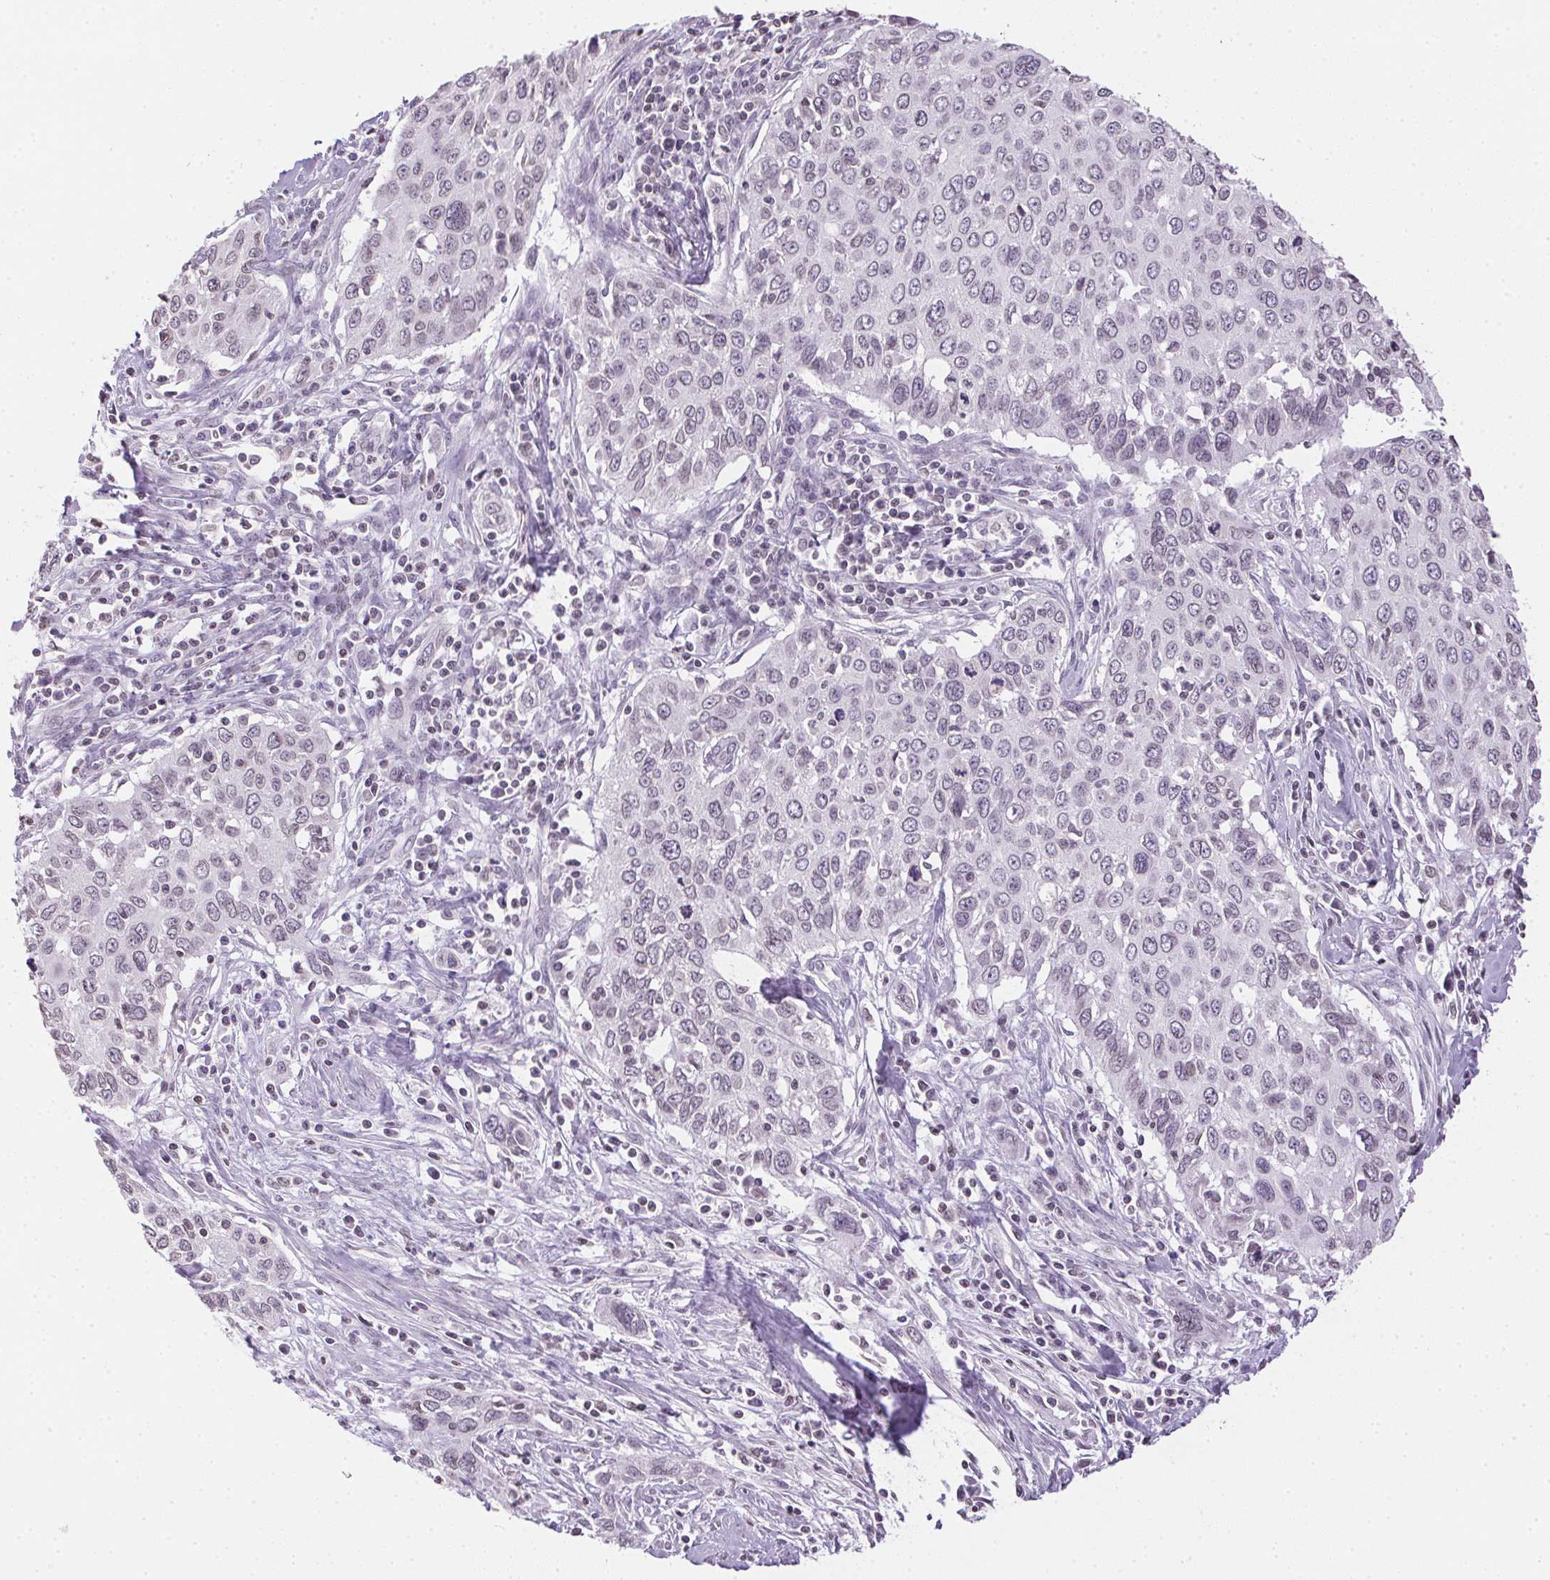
{"staining": {"intensity": "negative", "quantity": "none", "location": "none"}, "tissue": "cervical cancer", "cell_type": "Tumor cells", "image_type": "cancer", "snomed": [{"axis": "morphology", "description": "Squamous cell carcinoma, NOS"}, {"axis": "topography", "description": "Cervix"}], "caption": "High magnification brightfield microscopy of cervical cancer (squamous cell carcinoma) stained with DAB (3,3'-diaminobenzidine) (brown) and counterstained with hematoxylin (blue): tumor cells show no significant expression.", "gene": "PRL", "patient": {"sex": "female", "age": 38}}